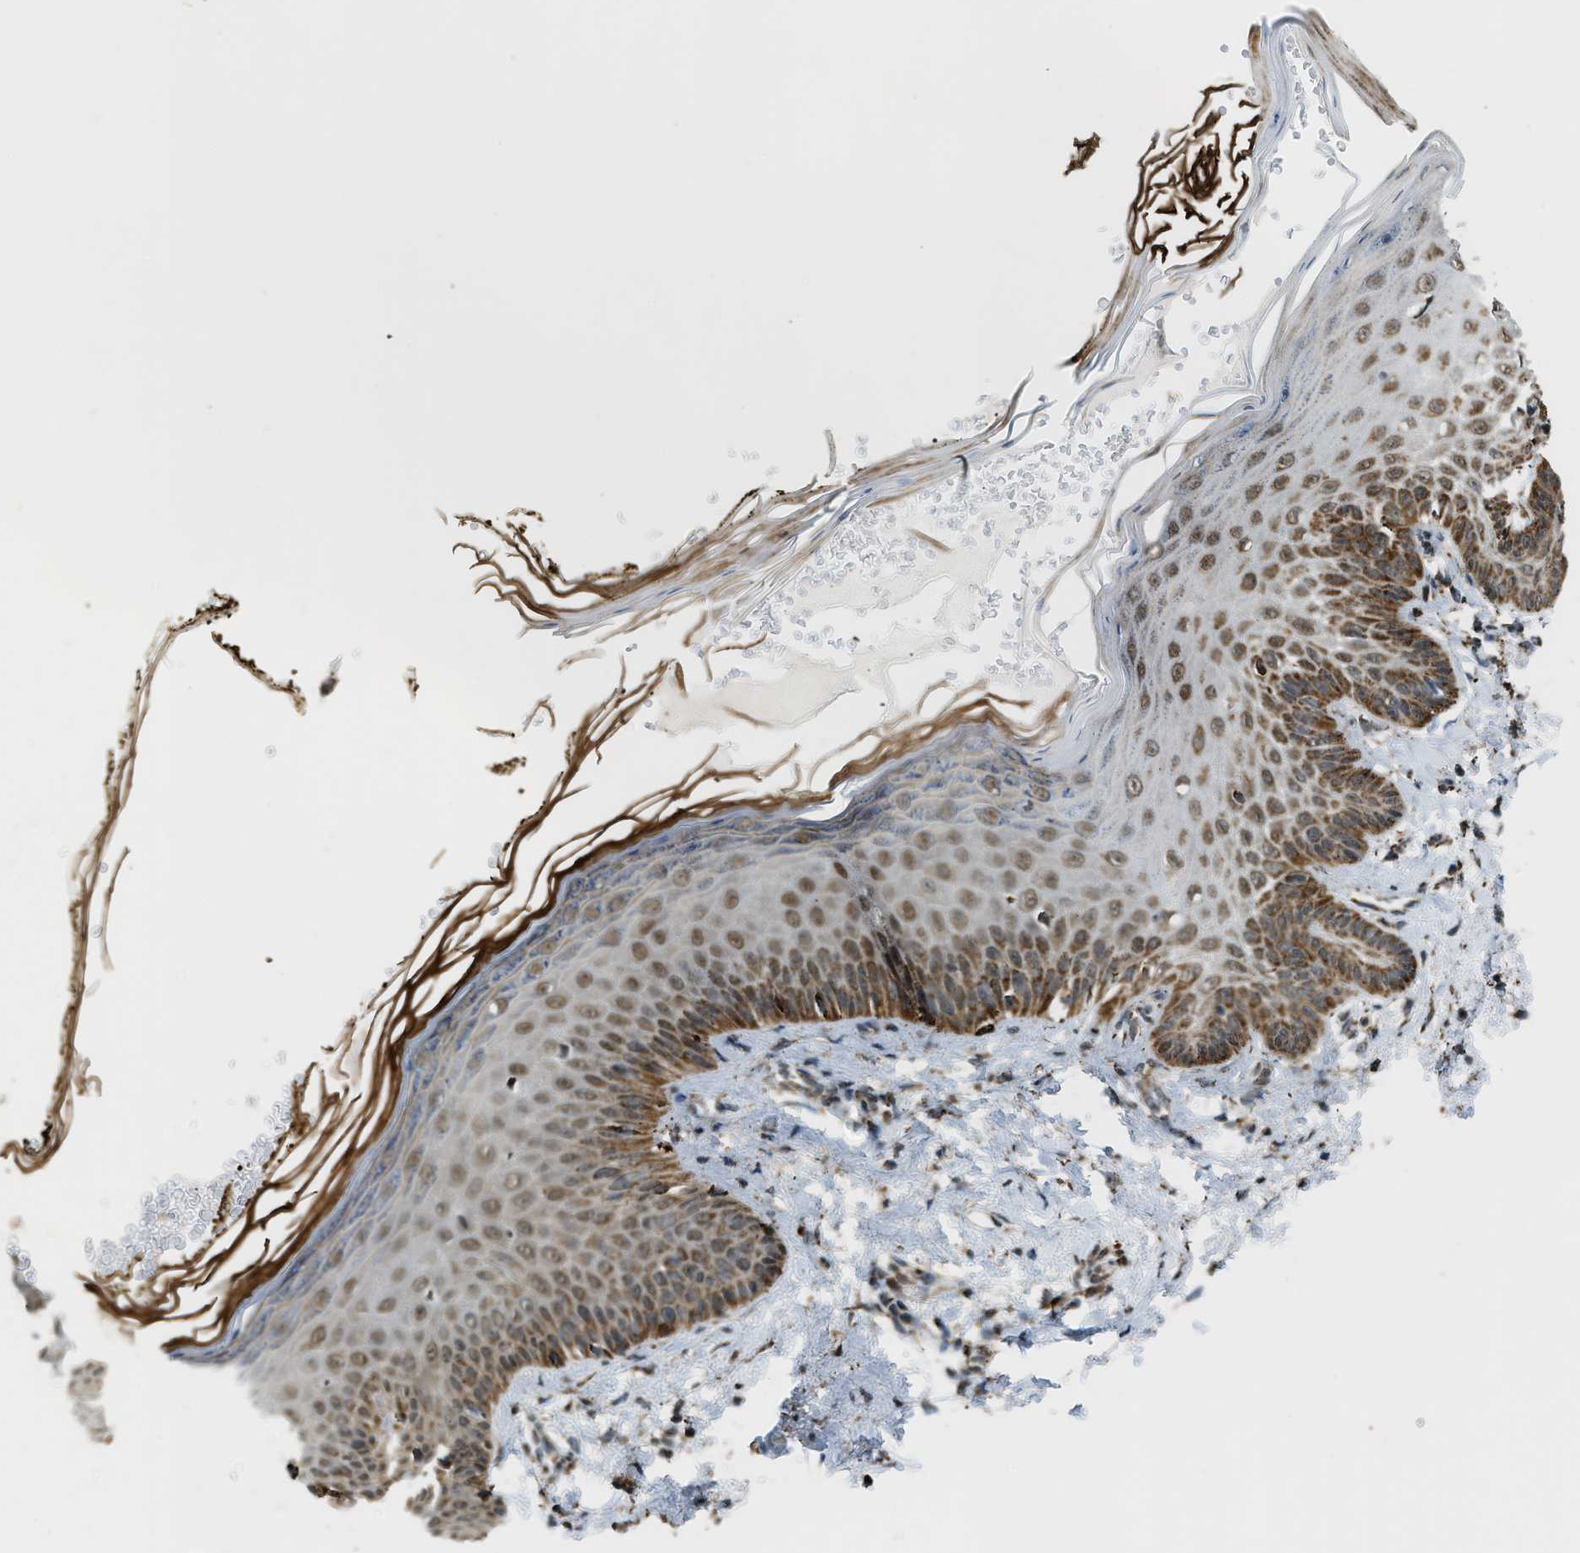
{"staining": {"intensity": "moderate", "quantity": ">75%", "location": "cytoplasmic/membranous"}, "tissue": "skin", "cell_type": "Fibroblasts", "image_type": "normal", "snomed": [{"axis": "morphology", "description": "Normal tissue, NOS"}, {"axis": "topography", "description": "Skin"}, {"axis": "topography", "description": "Peripheral nerve tissue"}], "caption": "This micrograph exhibits immunohistochemistry staining of normal human skin, with medium moderate cytoplasmic/membranous positivity in approximately >75% of fibroblasts.", "gene": "HIBADH", "patient": {"sex": "male", "age": 24}}